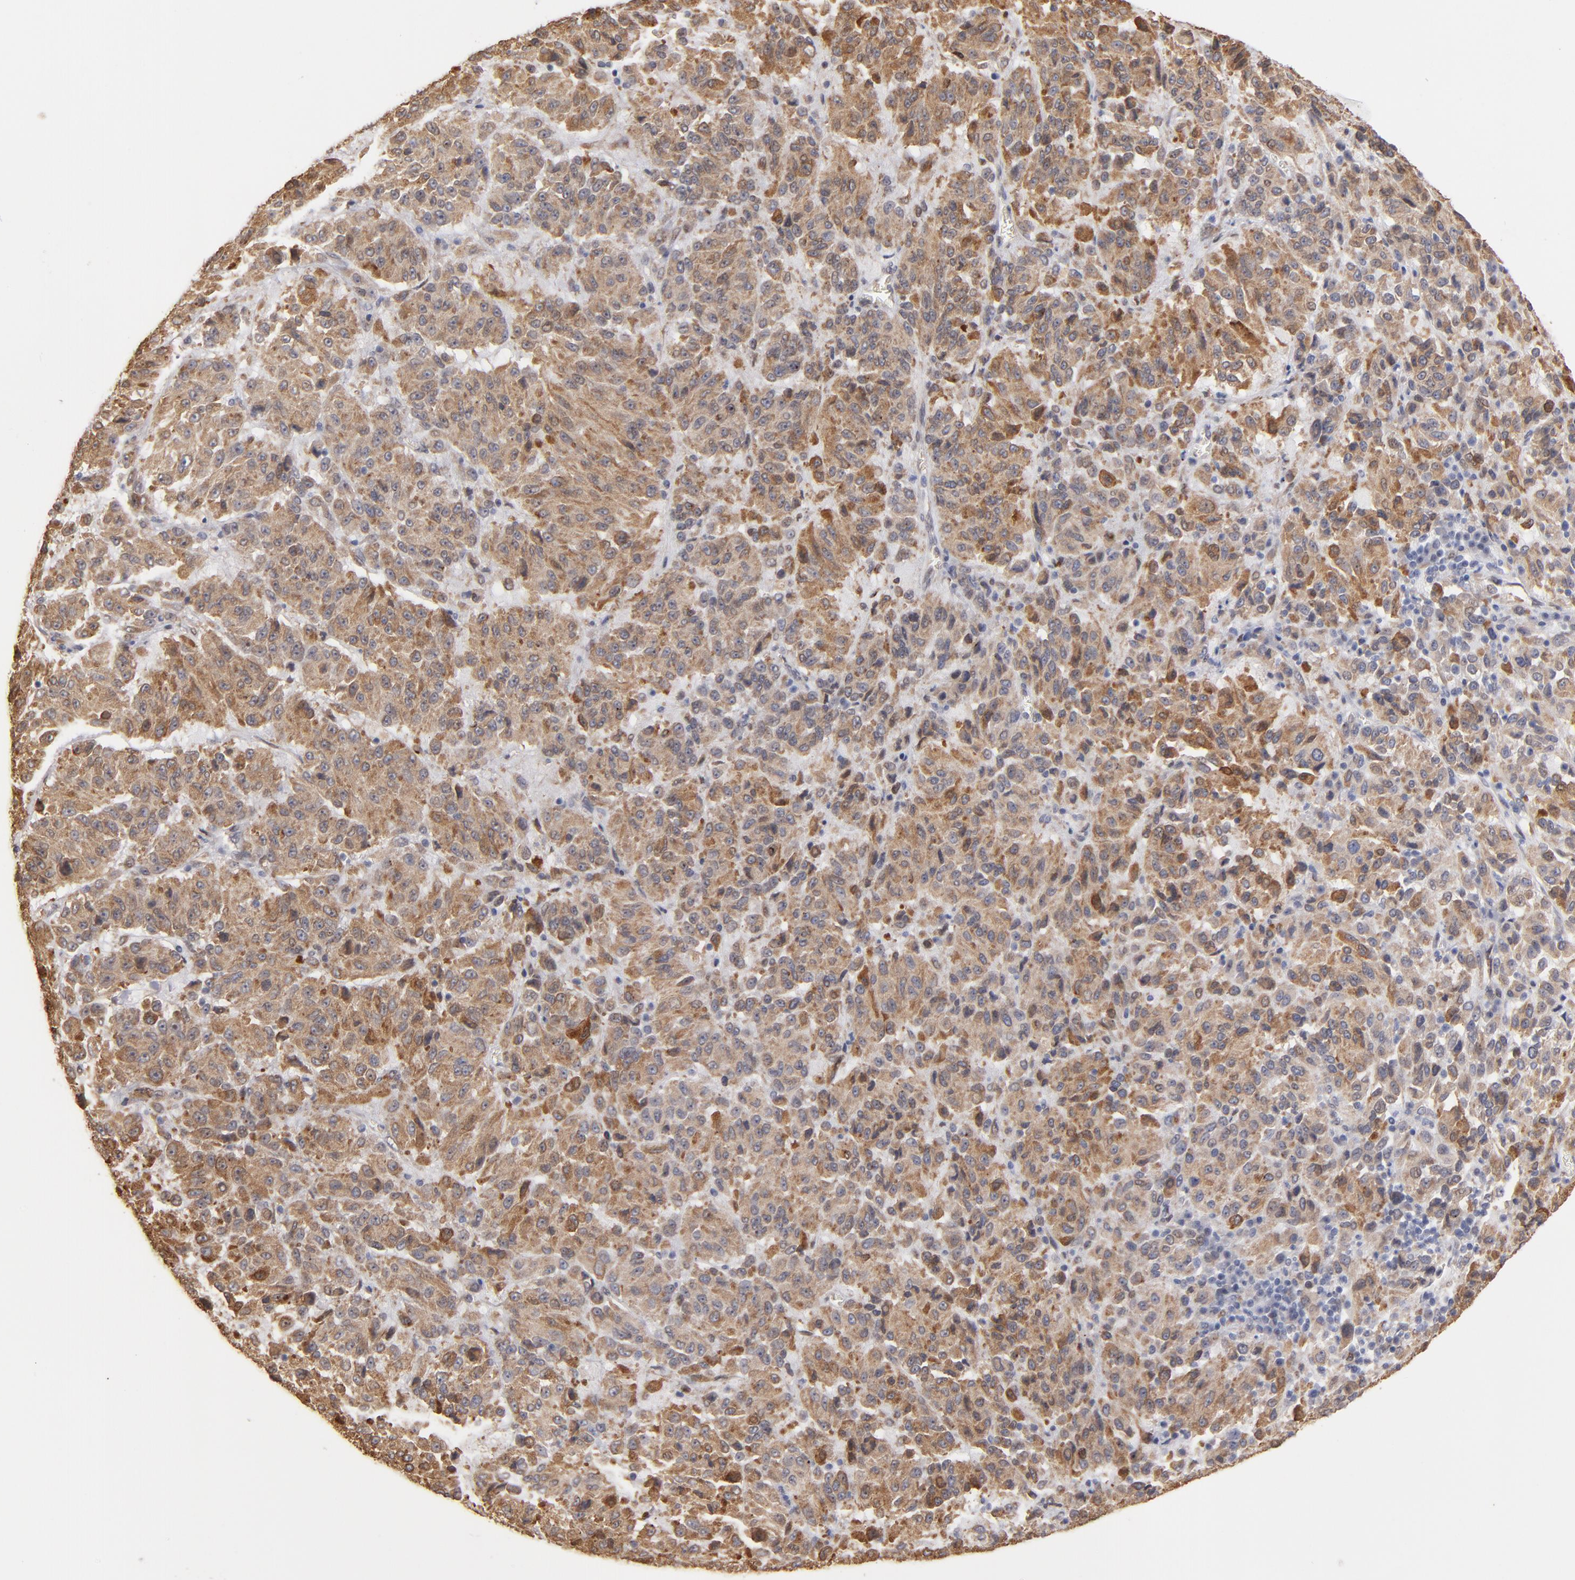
{"staining": {"intensity": "moderate", "quantity": ">75%", "location": "cytoplasmic/membranous"}, "tissue": "melanoma", "cell_type": "Tumor cells", "image_type": "cancer", "snomed": [{"axis": "morphology", "description": "Malignant melanoma, Metastatic site"}, {"axis": "topography", "description": "Lung"}], "caption": "IHC staining of malignant melanoma (metastatic site), which exhibits medium levels of moderate cytoplasmic/membranous staining in about >75% of tumor cells indicating moderate cytoplasmic/membranous protein staining. The staining was performed using DAB (brown) for protein detection and nuclei were counterstained in hematoxylin (blue).", "gene": "PGRMC1", "patient": {"sex": "male", "age": 64}}